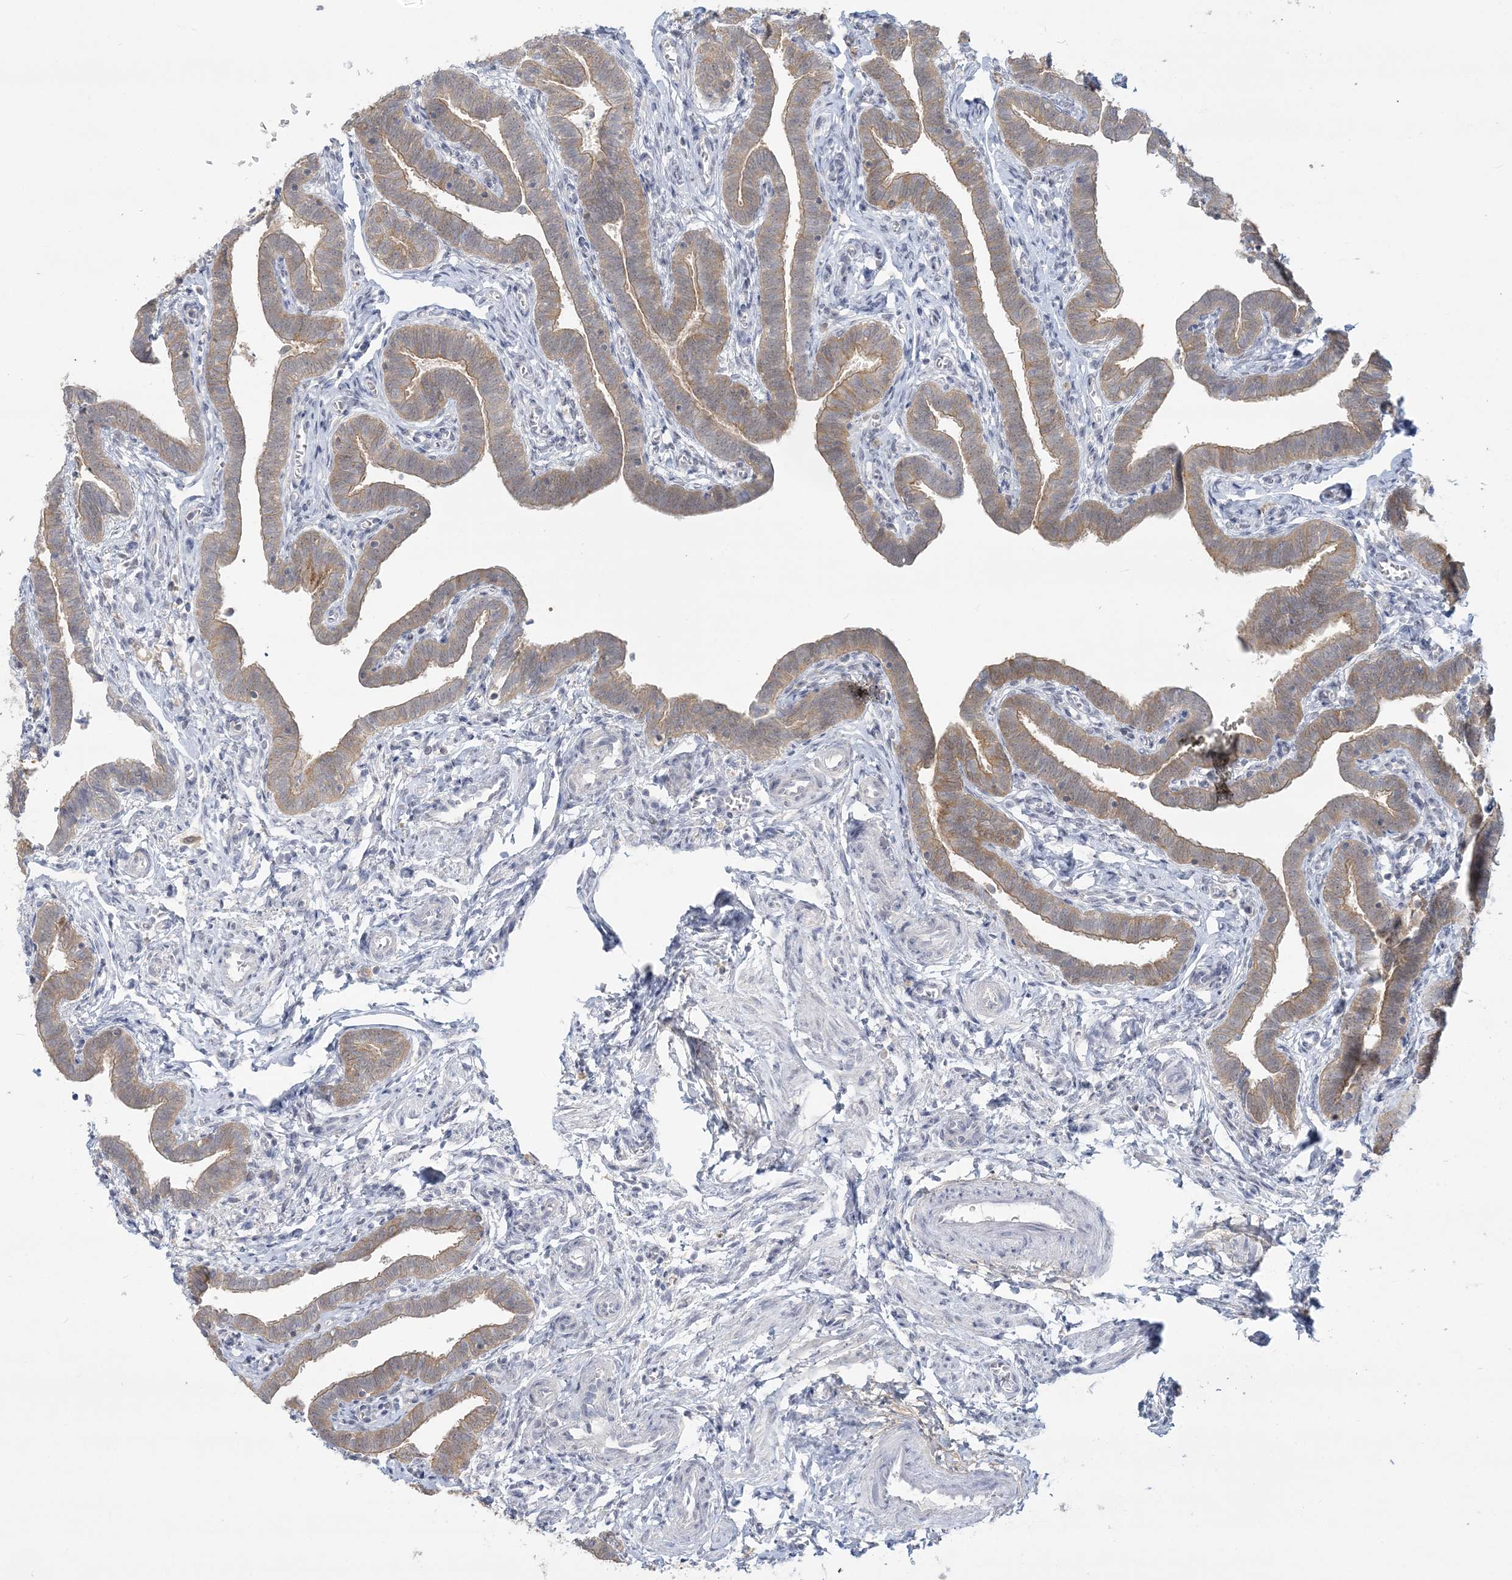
{"staining": {"intensity": "moderate", "quantity": ">75%", "location": "cytoplasmic/membranous"}, "tissue": "fallopian tube", "cell_type": "Glandular cells", "image_type": "normal", "snomed": [{"axis": "morphology", "description": "Normal tissue, NOS"}, {"axis": "topography", "description": "Fallopian tube"}], "caption": "Immunohistochemical staining of unremarkable fallopian tube demonstrates medium levels of moderate cytoplasmic/membranous expression in approximately >75% of glandular cells.", "gene": "ANKS1A", "patient": {"sex": "female", "age": 36}}